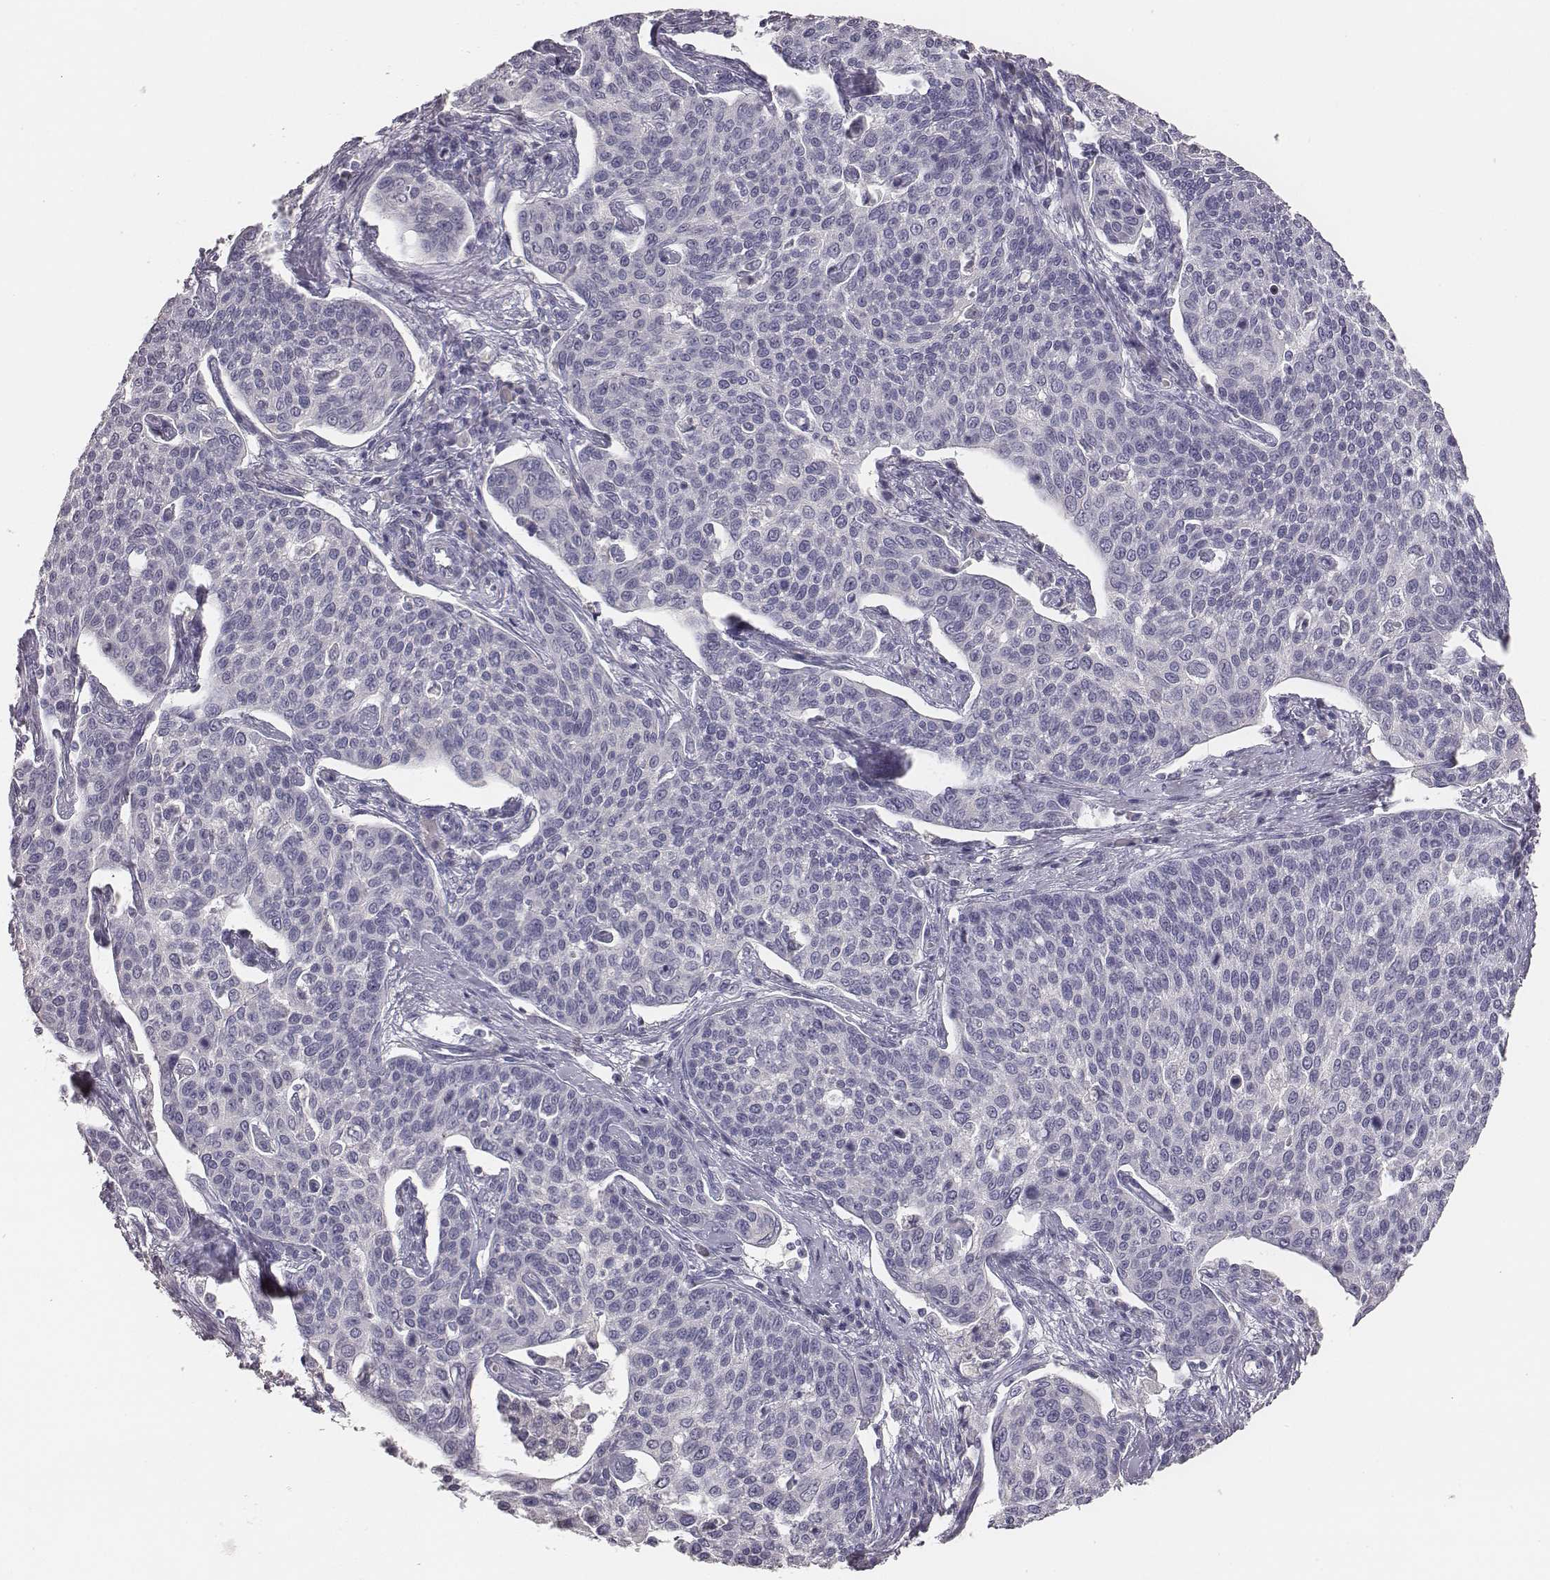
{"staining": {"intensity": "negative", "quantity": "none", "location": "none"}, "tissue": "cervical cancer", "cell_type": "Tumor cells", "image_type": "cancer", "snomed": [{"axis": "morphology", "description": "Squamous cell carcinoma, NOS"}, {"axis": "topography", "description": "Cervix"}], "caption": "DAB (3,3'-diaminobenzidine) immunohistochemical staining of squamous cell carcinoma (cervical) exhibits no significant staining in tumor cells. Nuclei are stained in blue.", "gene": "MYH6", "patient": {"sex": "female", "age": 34}}